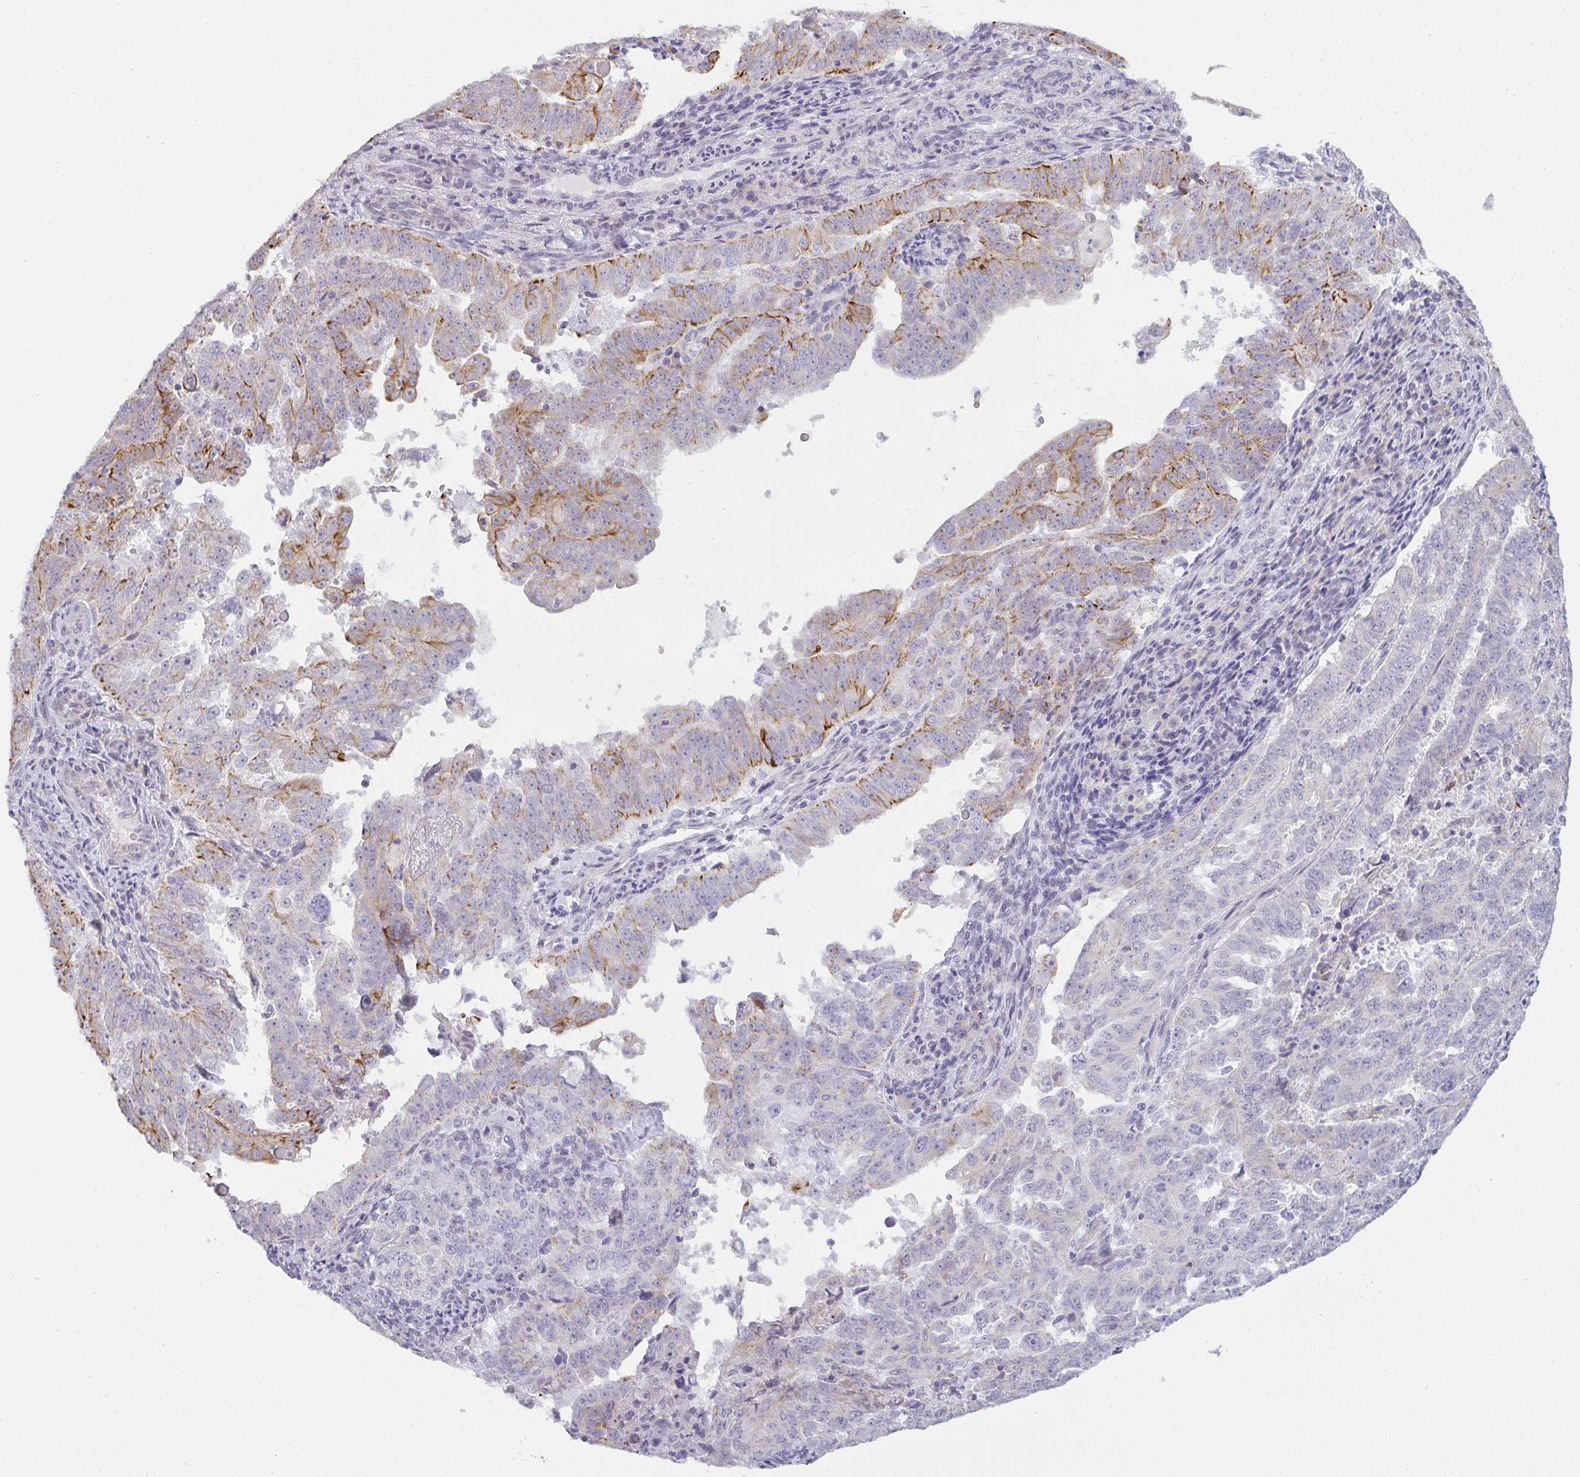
{"staining": {"intensity": "moderate", "quantity": "<25%", "location": "cytoplasmic/membranous"}, "tissue": "endometrial cancer", "cell_type": "Tumor cells", "image_type": "cancer", "snomed": [{"axis": "morphology", "description": "Adenocarcinoma, NOS"}, {"axis": "topography", "description": "Endometrium"}], "caption": "This photomicrograph demonstrates immunohistochemistry staining of human endometrial adenocarcinoma, with low moderate cytoplasmic/membranous staining in approximately <25% of tumor cells.", "gene": "SIRPB2", "patient": {"sex": "female", "age": 65}}